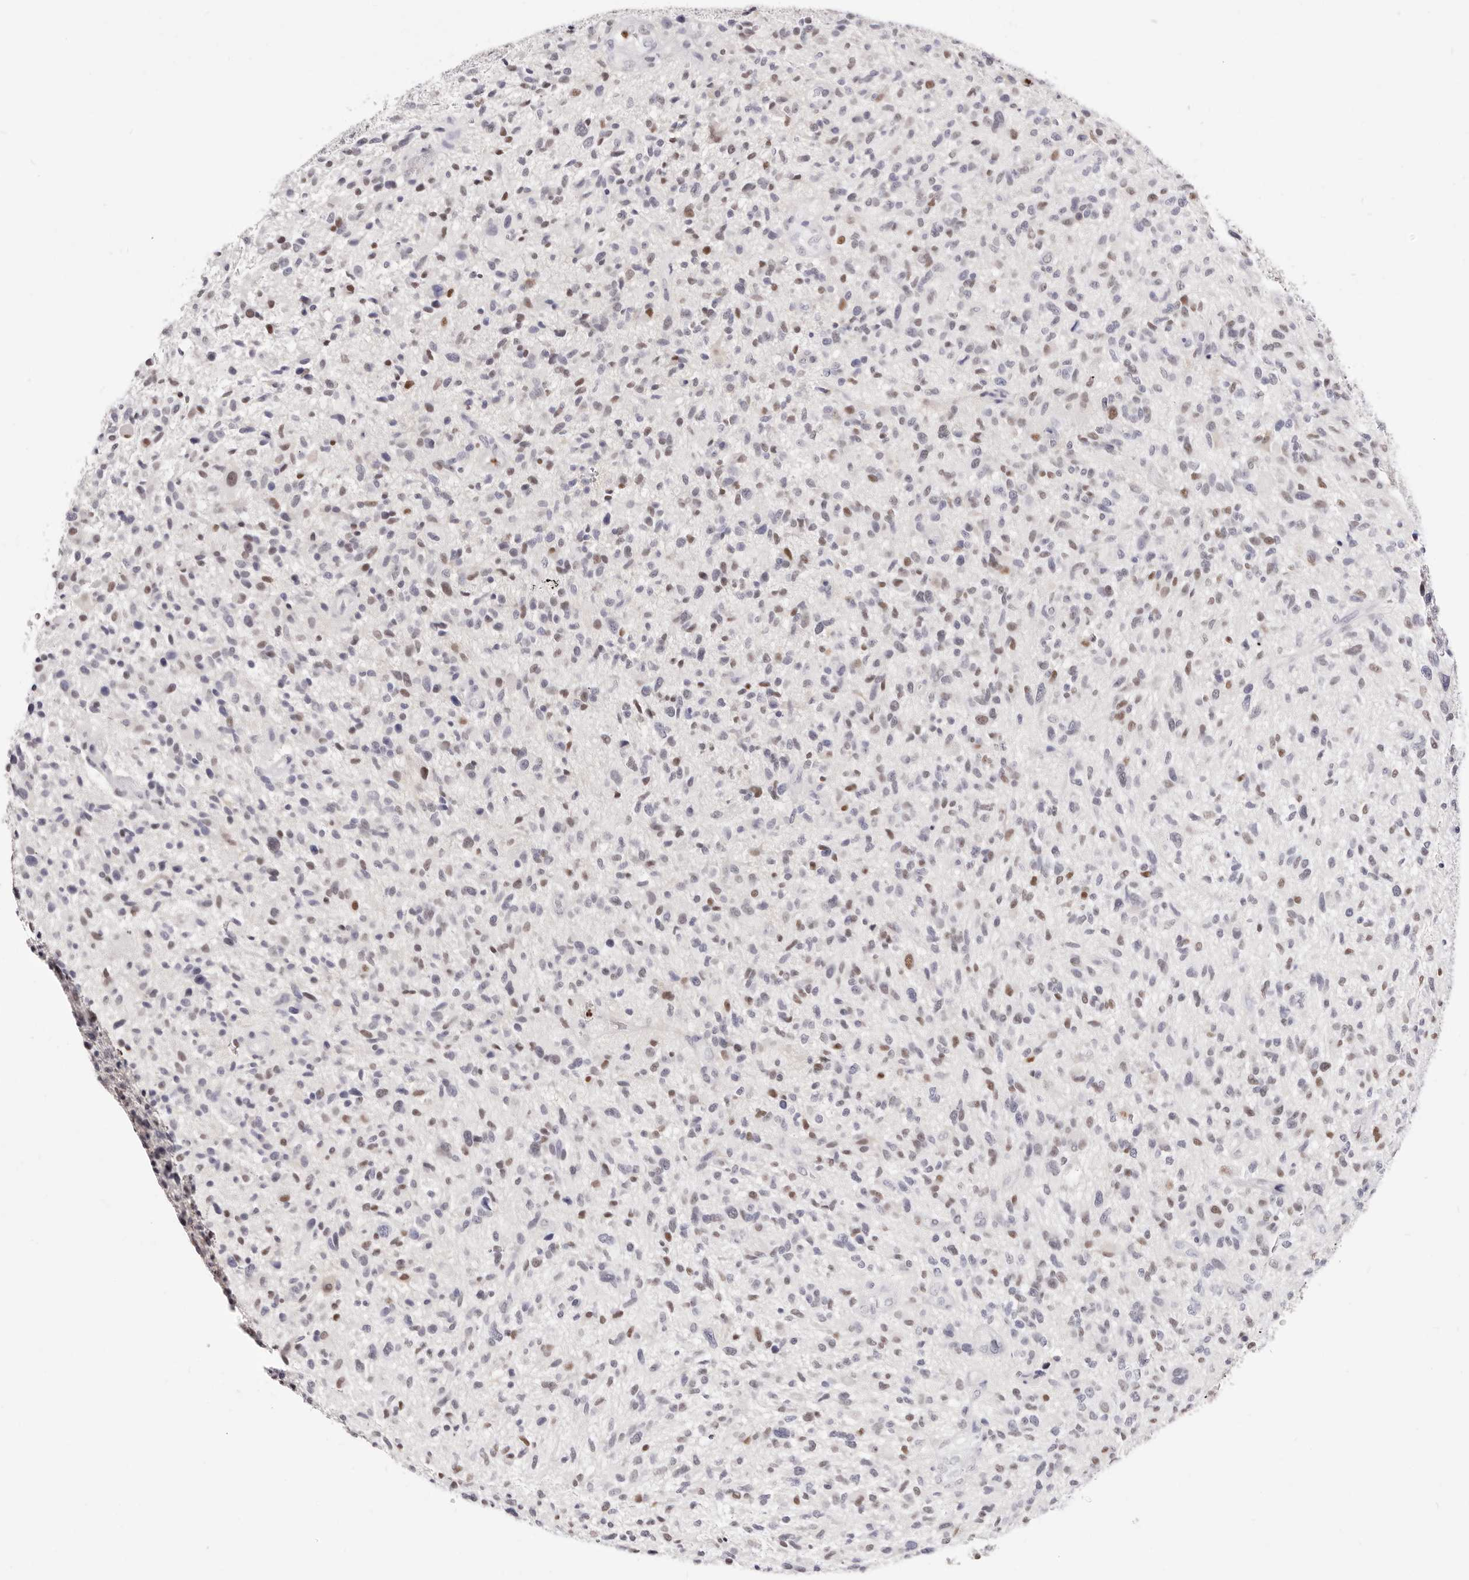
{"staining": {"intensity": "moderate", "quantity": "<25%", "location": "nuclear"}, "tissue": "glioma", "cell_type": "Tumor cells", "image_type": "cancer", "snomed": [{"axis": "morphology", "description": "Glioma, malignant, High grade"}, {"axis": "topography", "description": "Brain"}], "caption": "Malignant high-grade glioma stained with a brown dye reveals moderate nuclear positive expression in approximately <25% of tumor cells.", "gene": "TKT", "patient": {"sex": "male", "age": 47}}